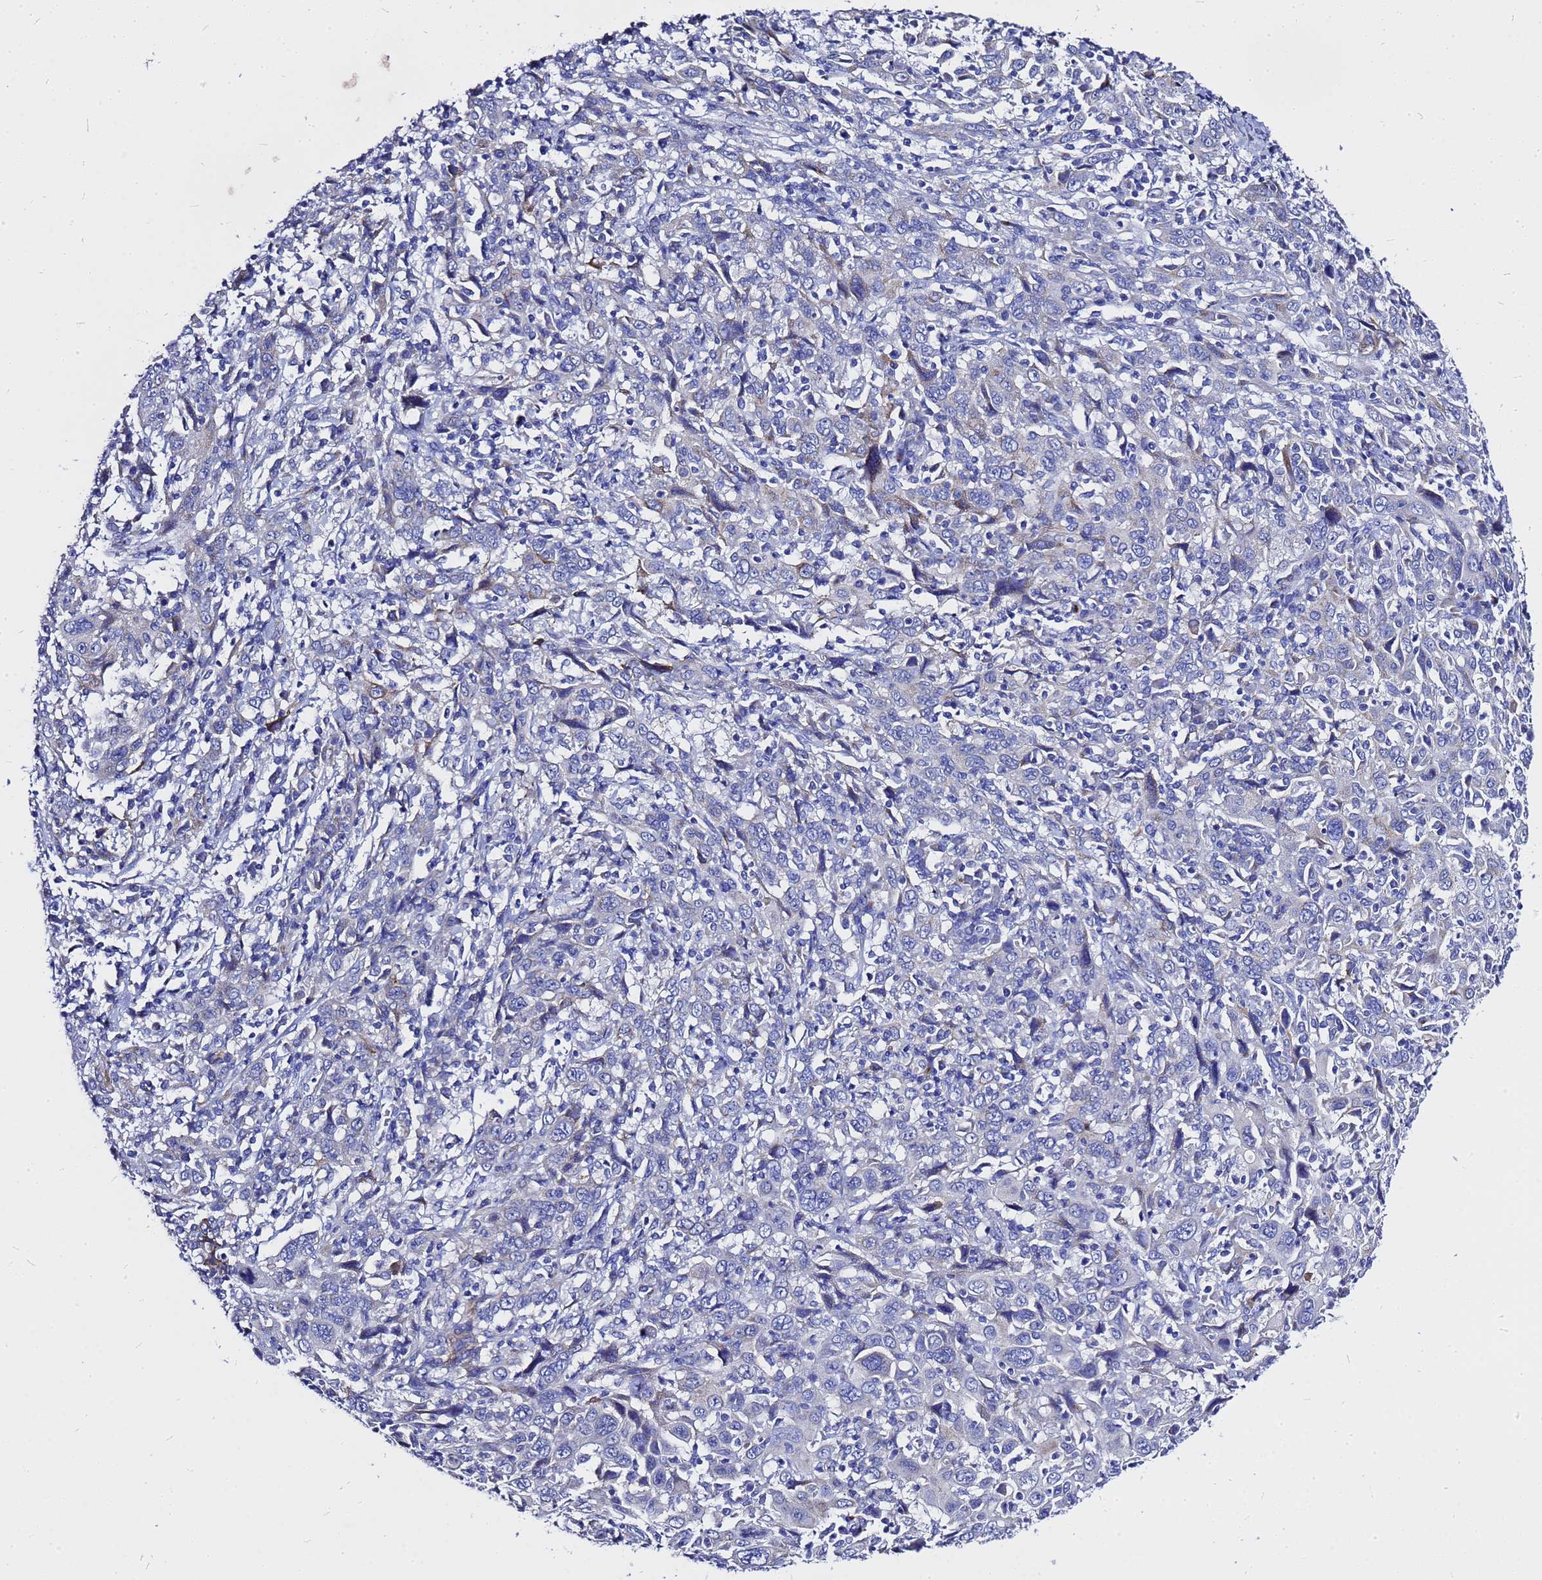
{"staining": {"intensity": "weak", "quantity": "<25%", "location": "cytoplasmic/membranous"}, "tissue": "cervical cancer", "cell_type": "Tumor cells", "image_type": "cancer", "snomed": [{"axis": "morphology", "description": "Squamous cell carcinoma, NOS"}, {"axis": "topography", "description": "Cervix"}], "caption": "An IHC image of squamous cell carcinoma (cervical) is shown. There is no staining in tumor cells of squamous cell carcinoma (cervical).", "gene": "OR52E2", "patient": {"sex": "female", "age": 46}}